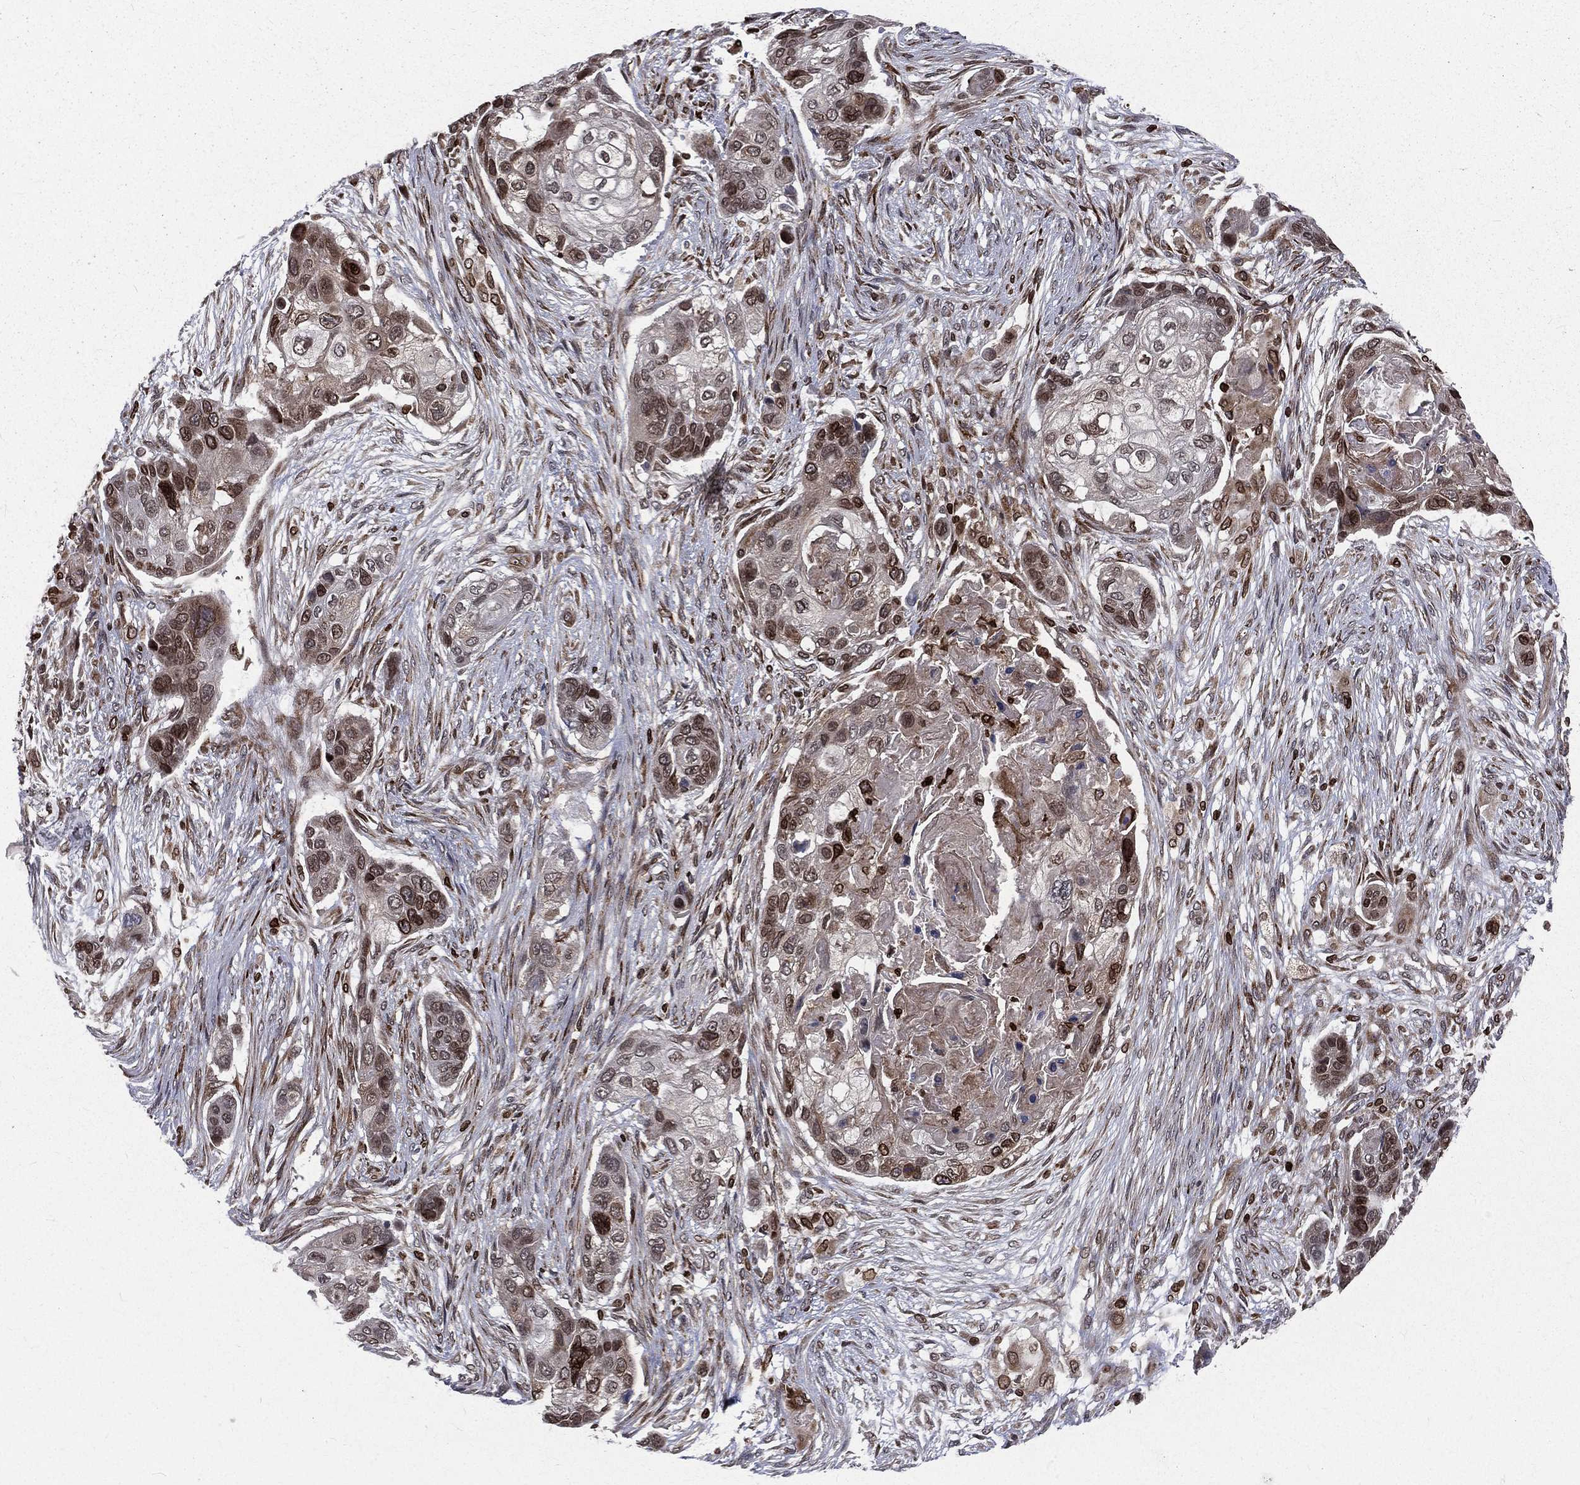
{"staining": {"intensity": "strong", "quantity": "<25%", "location": "cytoplasmic/membranous,nuclear"}, "tissue": "lung cancer", "cell_type": "Tumor cells", "image_type": "cancer", "snomed": [{"axis": "morphology", "description": "Squamous cell carcinoma, NOS"}, {"axis": "topography", "description": "Lung"}], "caption": "Immunohistochemistry photomicrograph of neoplastic tissue: human lung cancer (squamous cell carcinoma) stained using immunohistochemistry demonstrates medium levels of strong protein expression localized specifically in the cytoplasmic/membranous and nuclear of tumor cells, appearing as a cytoplasmic/membranous and nuclear brown color.", "gene": "LBR", "patient": {"sex": "male", "age": 69}}